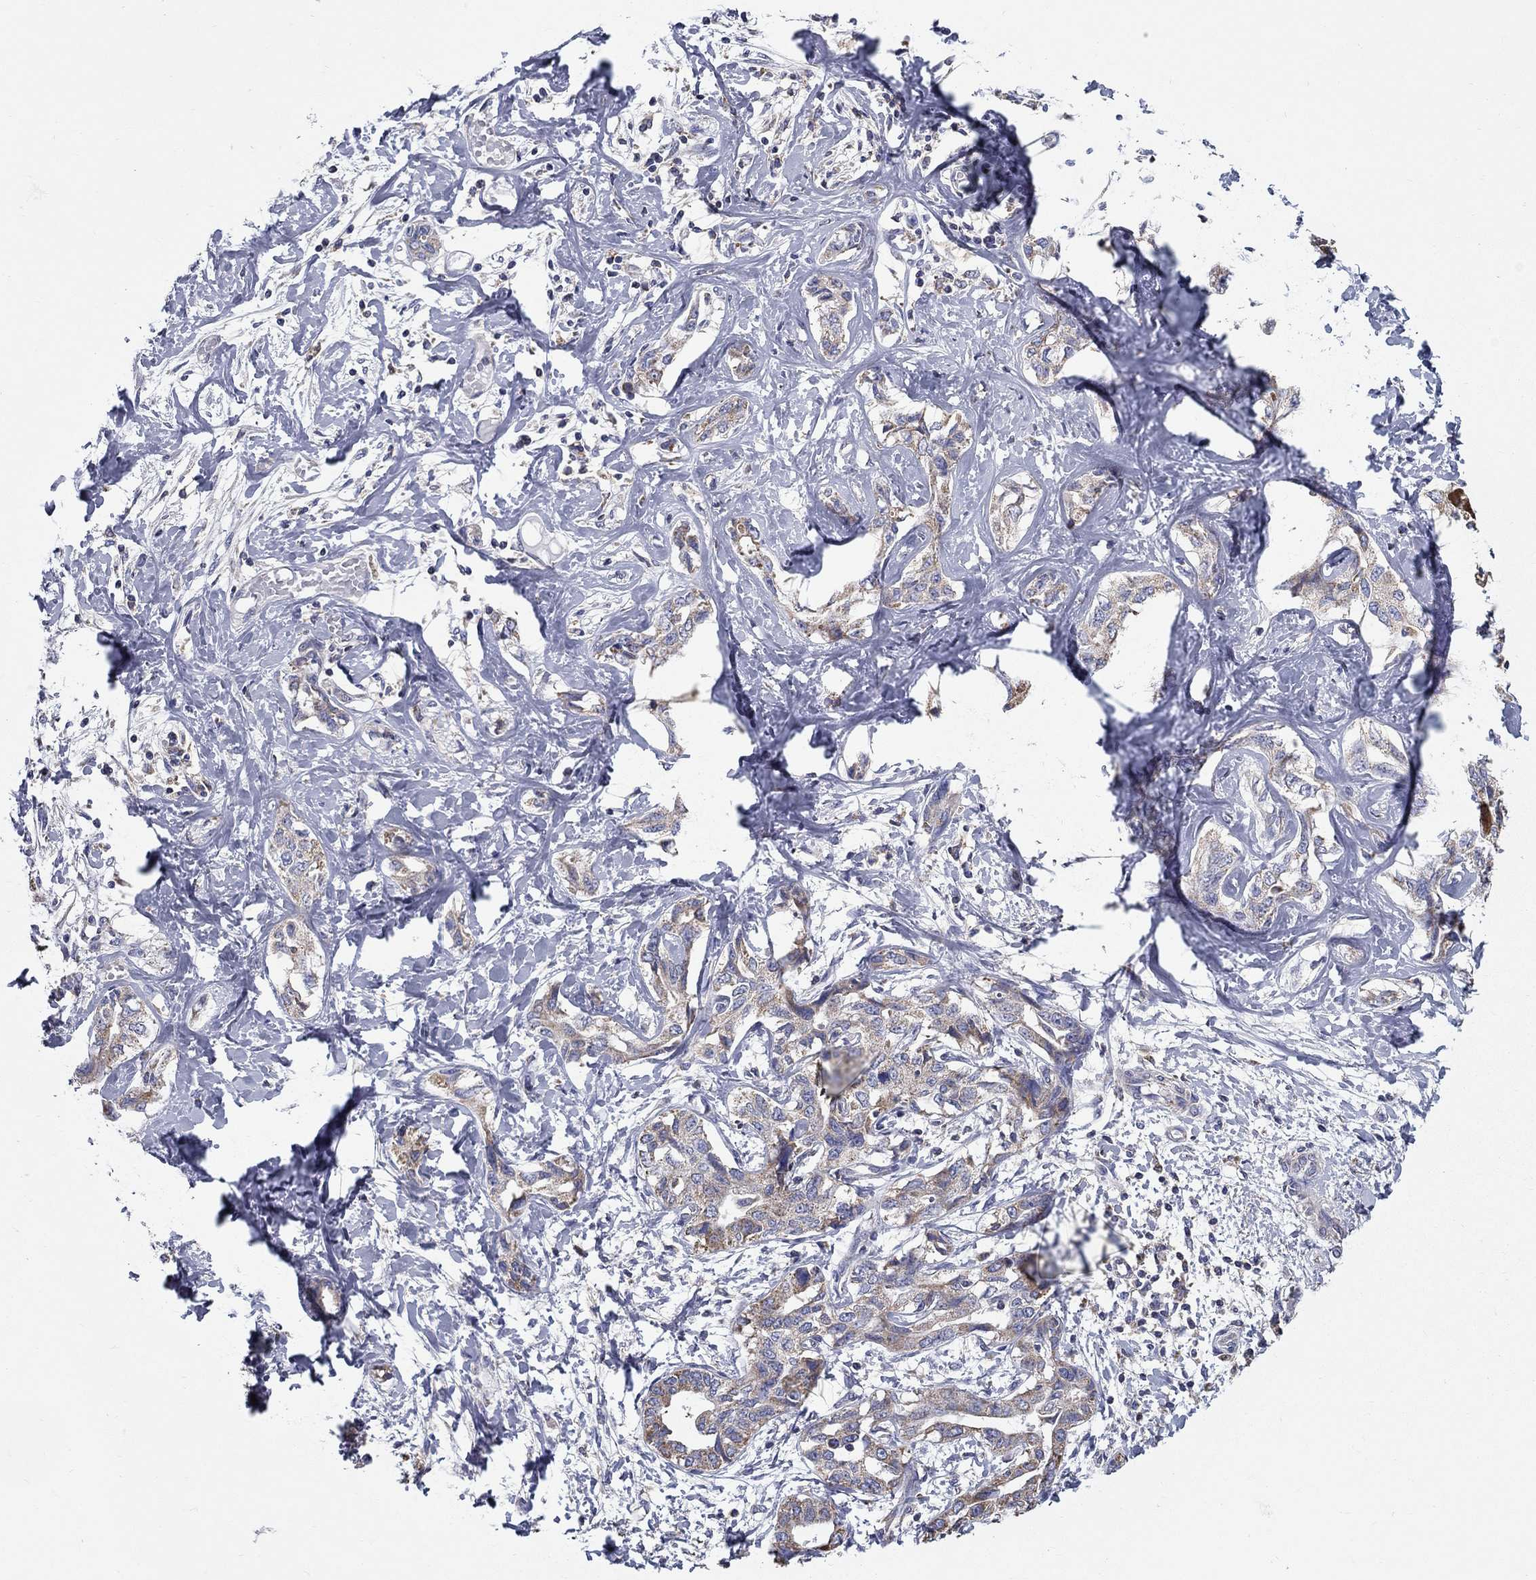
{"staining": {"intensity": "moderate", "quantity": ">75%", "location": "cytoplasmic/membranous"}, "tissue": "liver cancer", "cell_type": "Tumor cells", "image_type": "cancer", "snomed": [{"axis": "morphology", "description": "Cholangiocarcinoma"}, {"axis": "topography", "description": "Liver"}], "caption": "DAB (3,3'-diaminobenzidine) immunohistochemical staining of liver cancer demonstrates moderate cytoplasmic/membranous protein positivity in about >75% of tumor cells. (brown staining indicates protein expression, while blue staining denotes nuclei).", "gene": "NME5", "patient": {"sex": "male", "age": 59}}